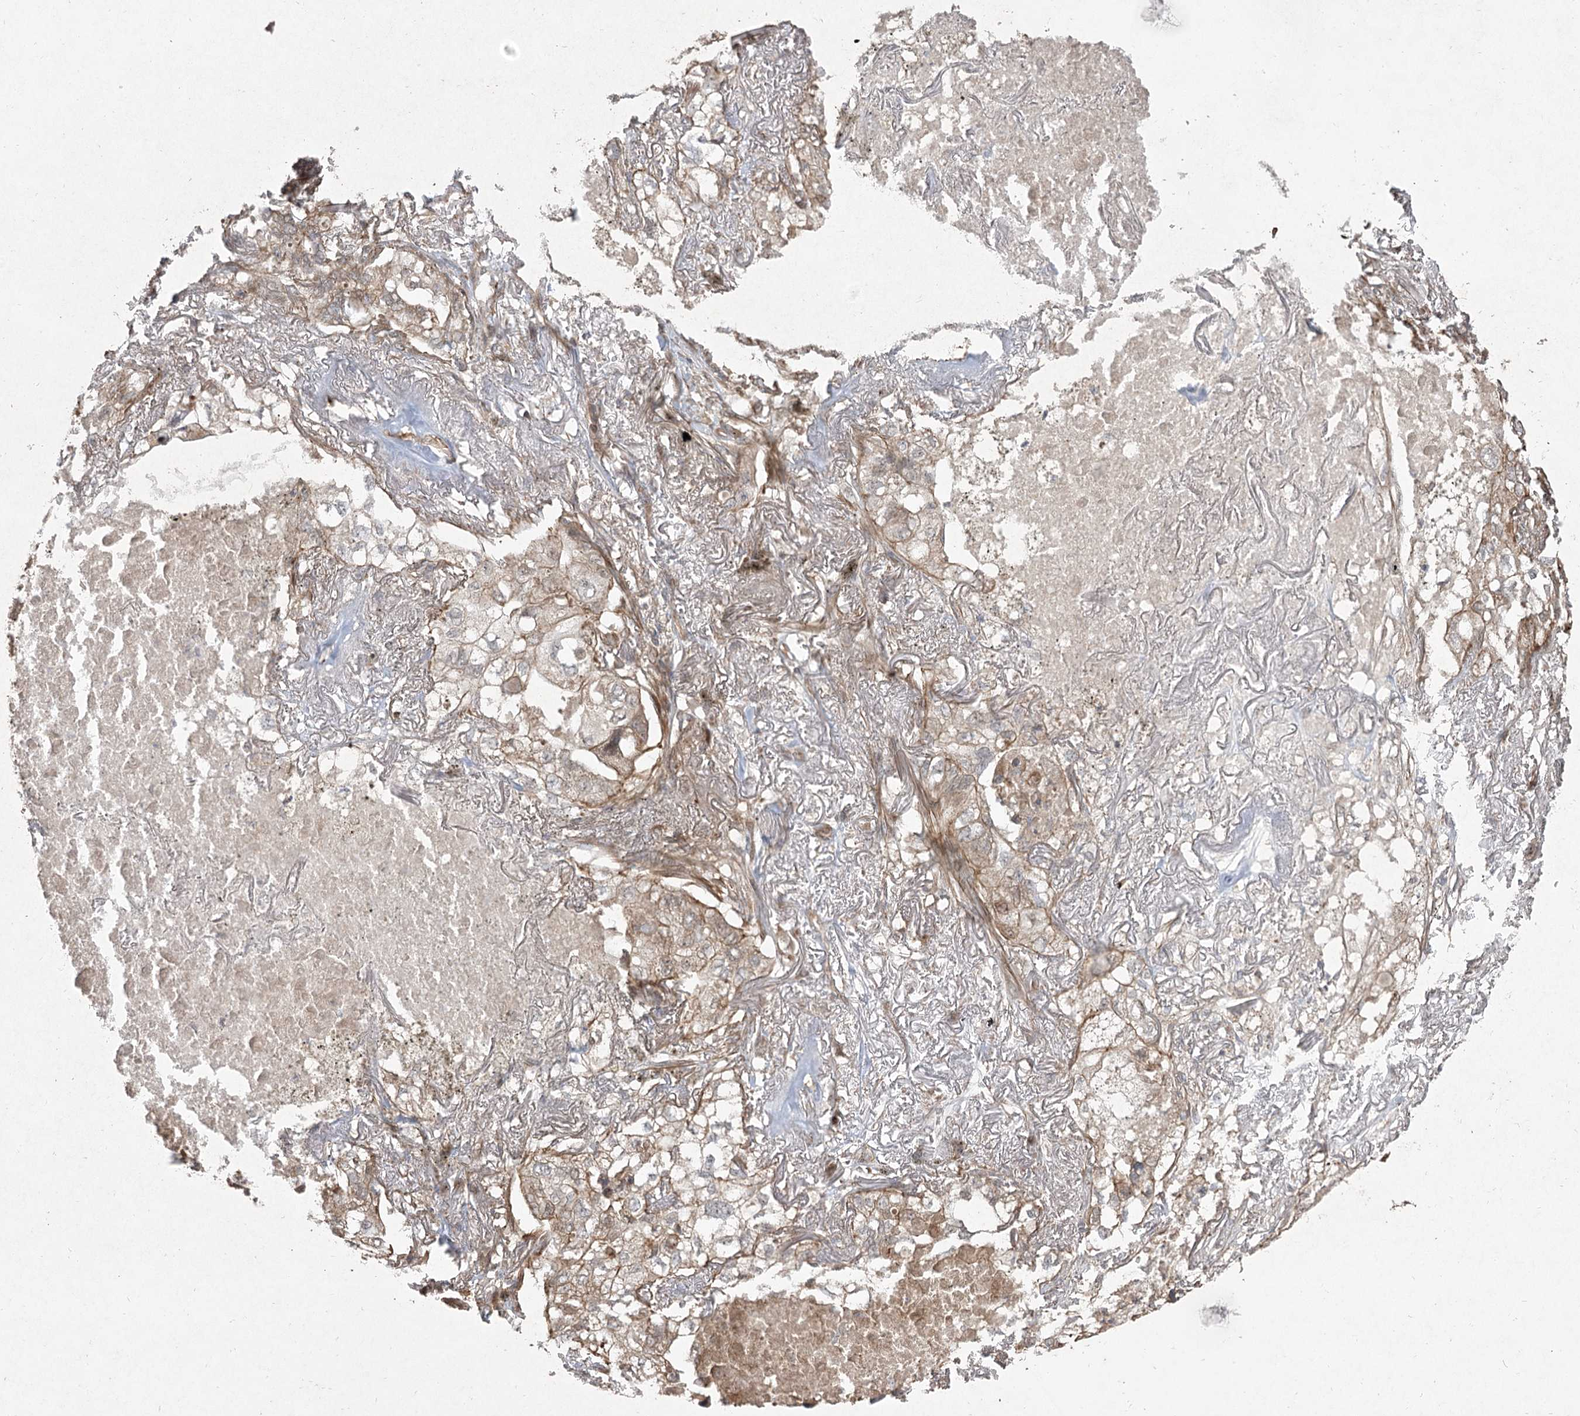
{"staining": {"intensity": "moderate", "quantity": "25%-75%", "location": "cytoplasmic/membranous"}, "tissue": "lung cancer", "cell_type": "Tumor cells", "image_type": "cancer", "snomed": [{"axis": "morphology", "description": "Adenocarcinoma, NOS"}, {"axis": "topography", "description": "Lung"}], "caption": "The image shows a brown stain indicating the presence of a protein in the cytoplasmic/membranous of tumor cells in lung adenocarcinoma.", "gene": "CPLANE1", "patient": {"sex": "male", "age": 65}}